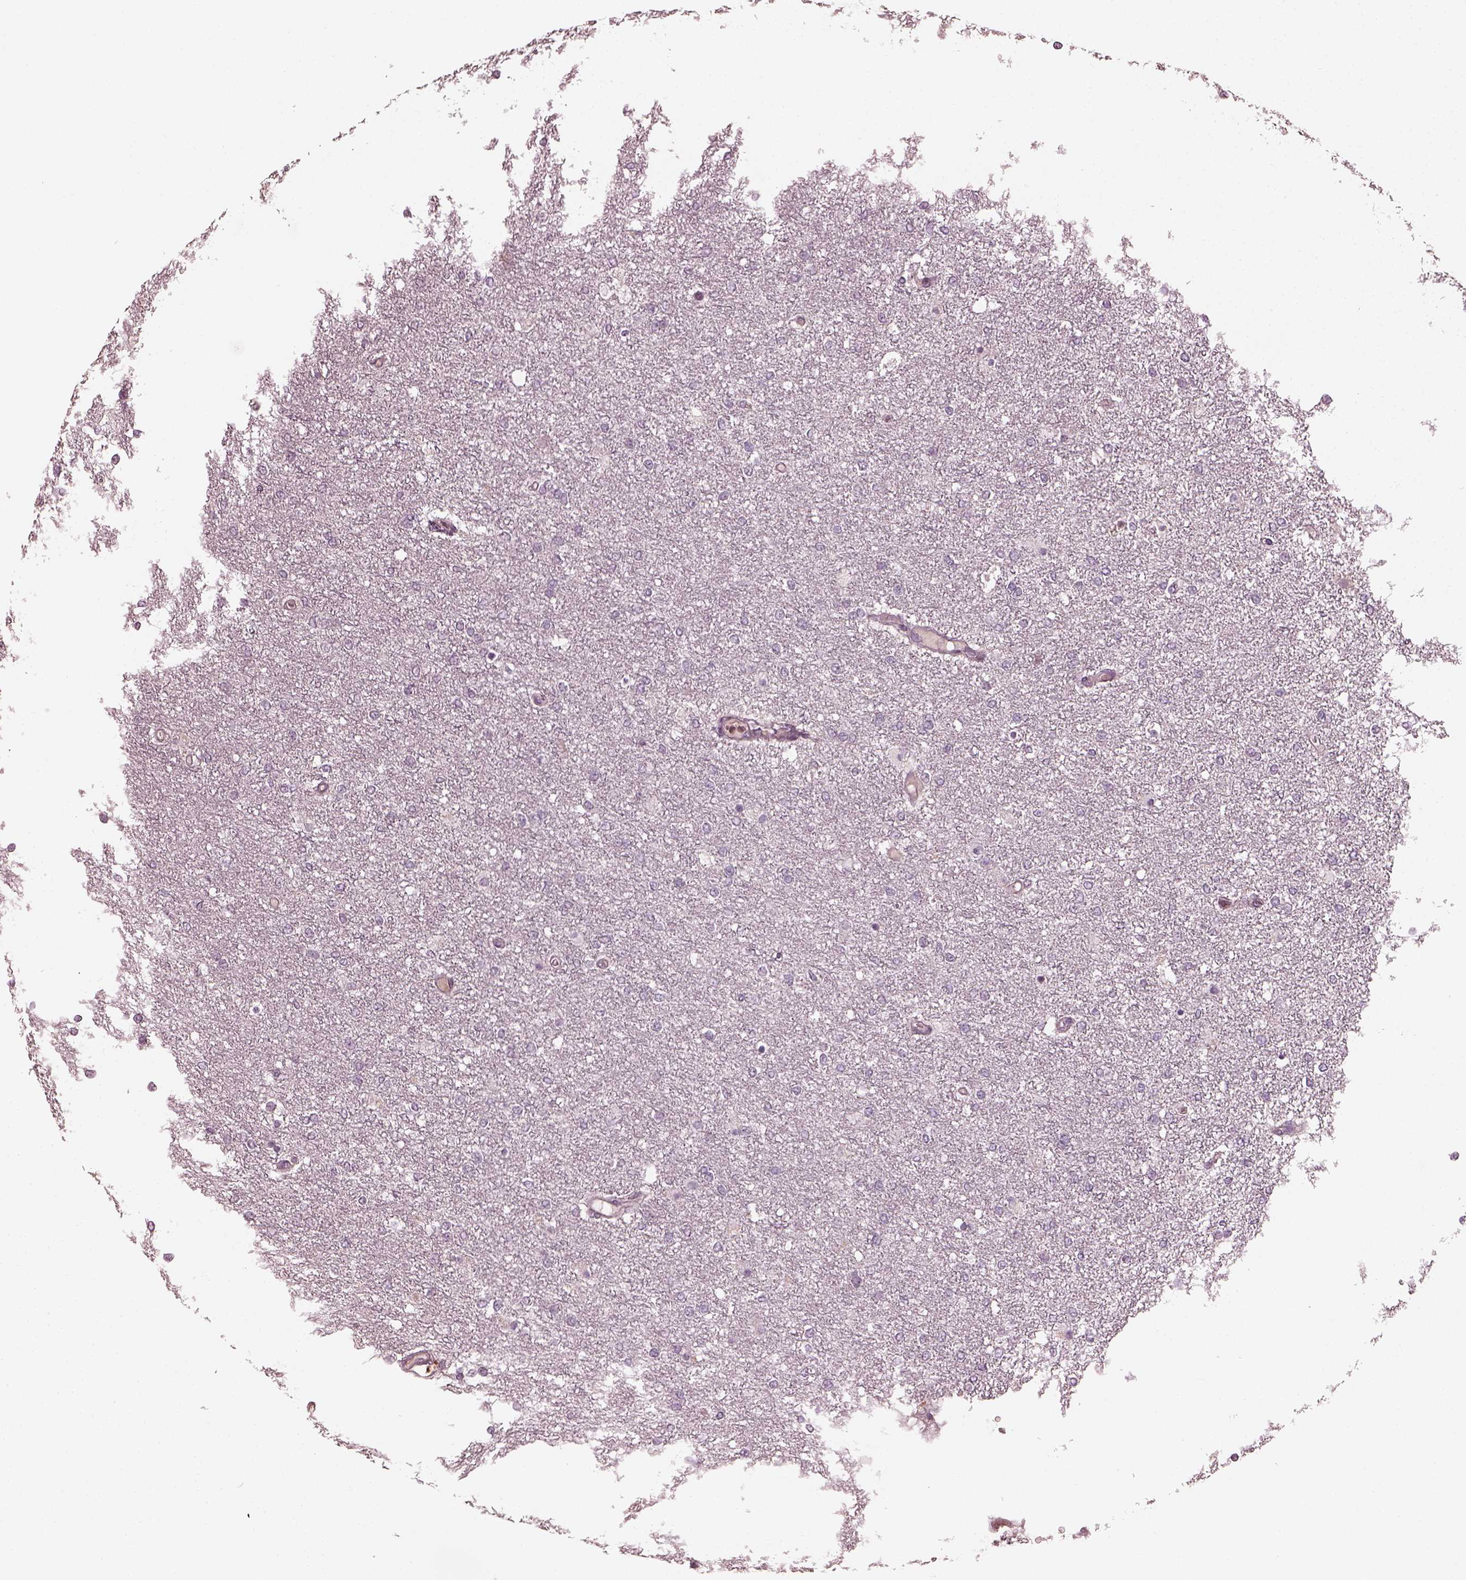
{"staining": {"intensity": "negative", "quantity": "none", "location": "none"}, "tissue": "glioma", "cell_type": "Tumor cells", "image_type": "cancer", "snomed": [{"axis": "morphology", "description": "Glioma, malignant, High grade"}, {"axis": "topography", "description": "Brain"}], "caption": "The histopathology image reveals no staining of tumor cells in glioma. (DAB IHC with hematoxylin counter stain).", "gene": "OPTC", "patient": {"sex": "female", "age": 61}}